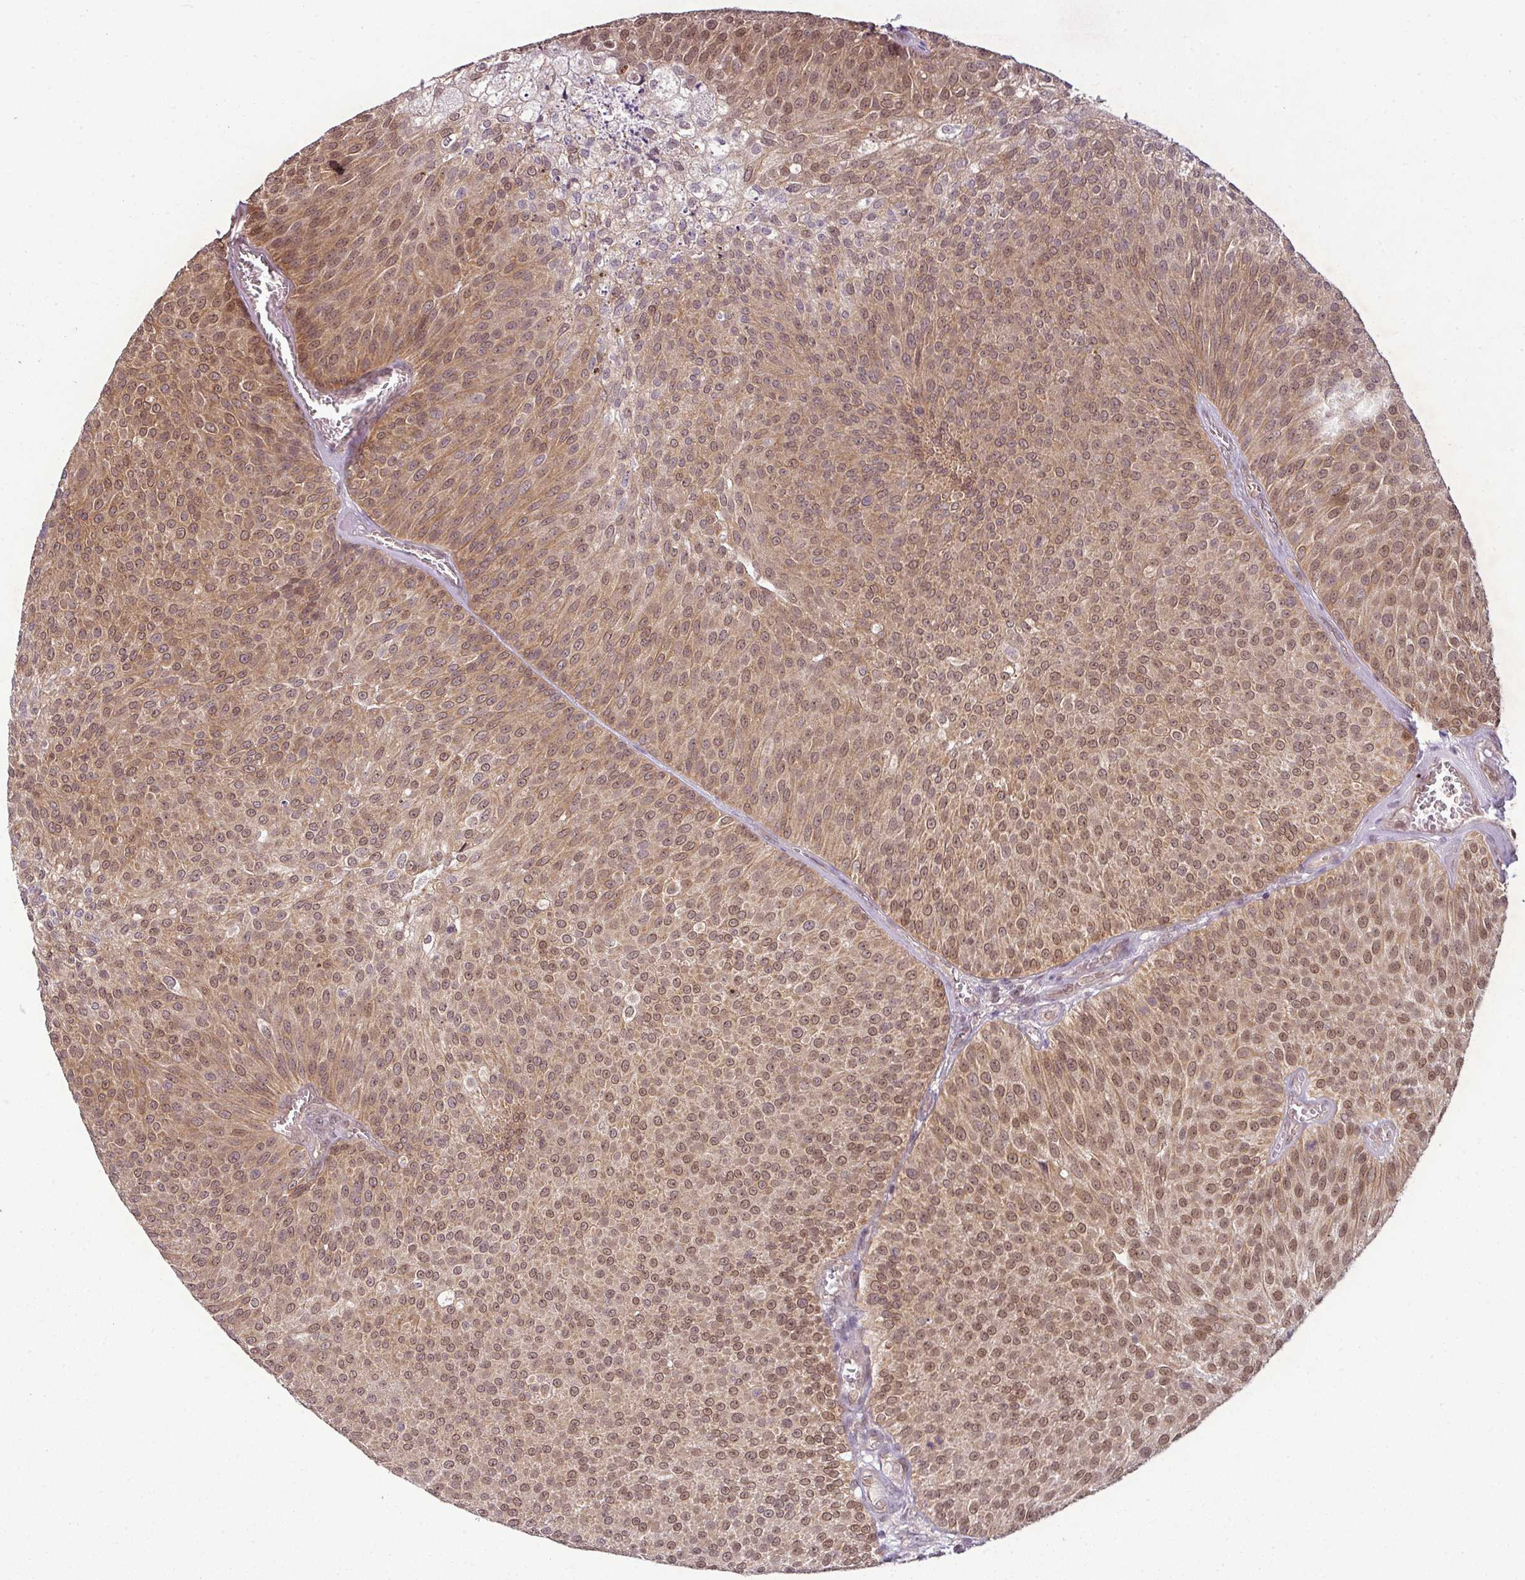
{"staining": {"intensity": "strong", "quantity": "25%-75%", "location": "cytoplasmic/membranous,nuclear"}, "tissue": "urothelial cancer", "cell_type": "Tumor cells", "image_type": "cancer", "snomed": [{"axis": "morphology", "description": "Urothelial carcinoma, Low grade"}, {"axis": "topography", "description": "Urinary bladder"}], "caption": "DAB (3,3'-diaminobenzidine) immunohistochemical staining of human low-grade urothelial carcinoma exhibits strong cytoplasmic/membranous and nuclear protein staining in approximately 25%-75% of tumor cells. The staining is performed using DAB (3,3'-diaminobenzidine) brown chromogen to label protein expression. The nuclei are counter-stained blue using hematoxylin.", "gene": "DERPC", "patient": {"sex": "female", "age": 79}}